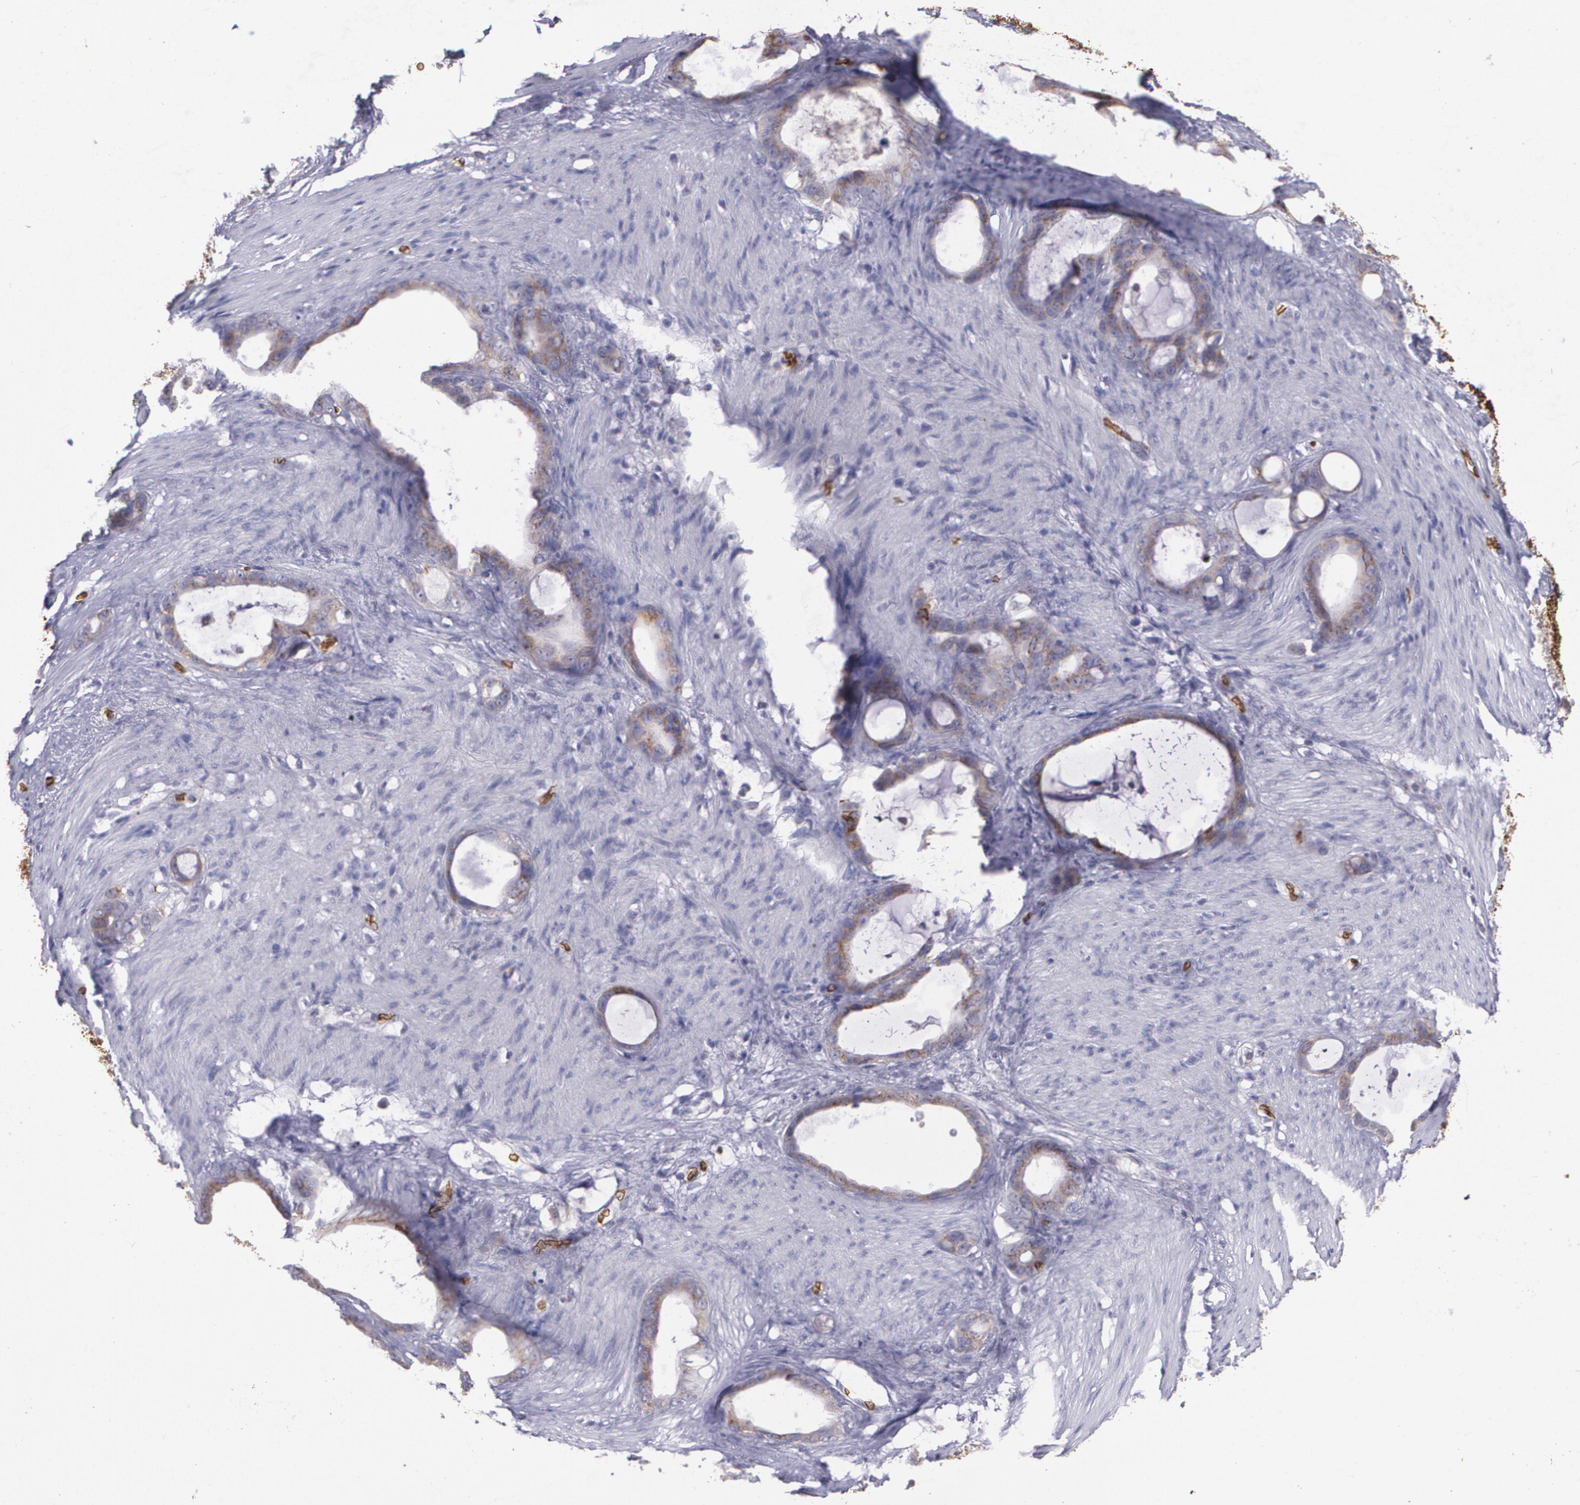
{"staining": {"intensity": "weak", "quantity": ">75%", "location": "cytoplasmic/membranous"}, "tissue": "stomach cancer", "cell_type": "Tumor cells", "image_type": "cancer", "snomed": [{"axis": "morphology", "description": "Adenocarcinoma, NOS"}, {"axis": "topography", "description": "Stomach"}], "caption": "Stomach adenocarcinoma stained with DAB immunohistochemistry (IHC) displays low levels of weak cytoplasmic/membranous positivity in about >75% of tumor cells.", "gene": "SLC2A1", "patient": {"sex": "female", "age": 75}}